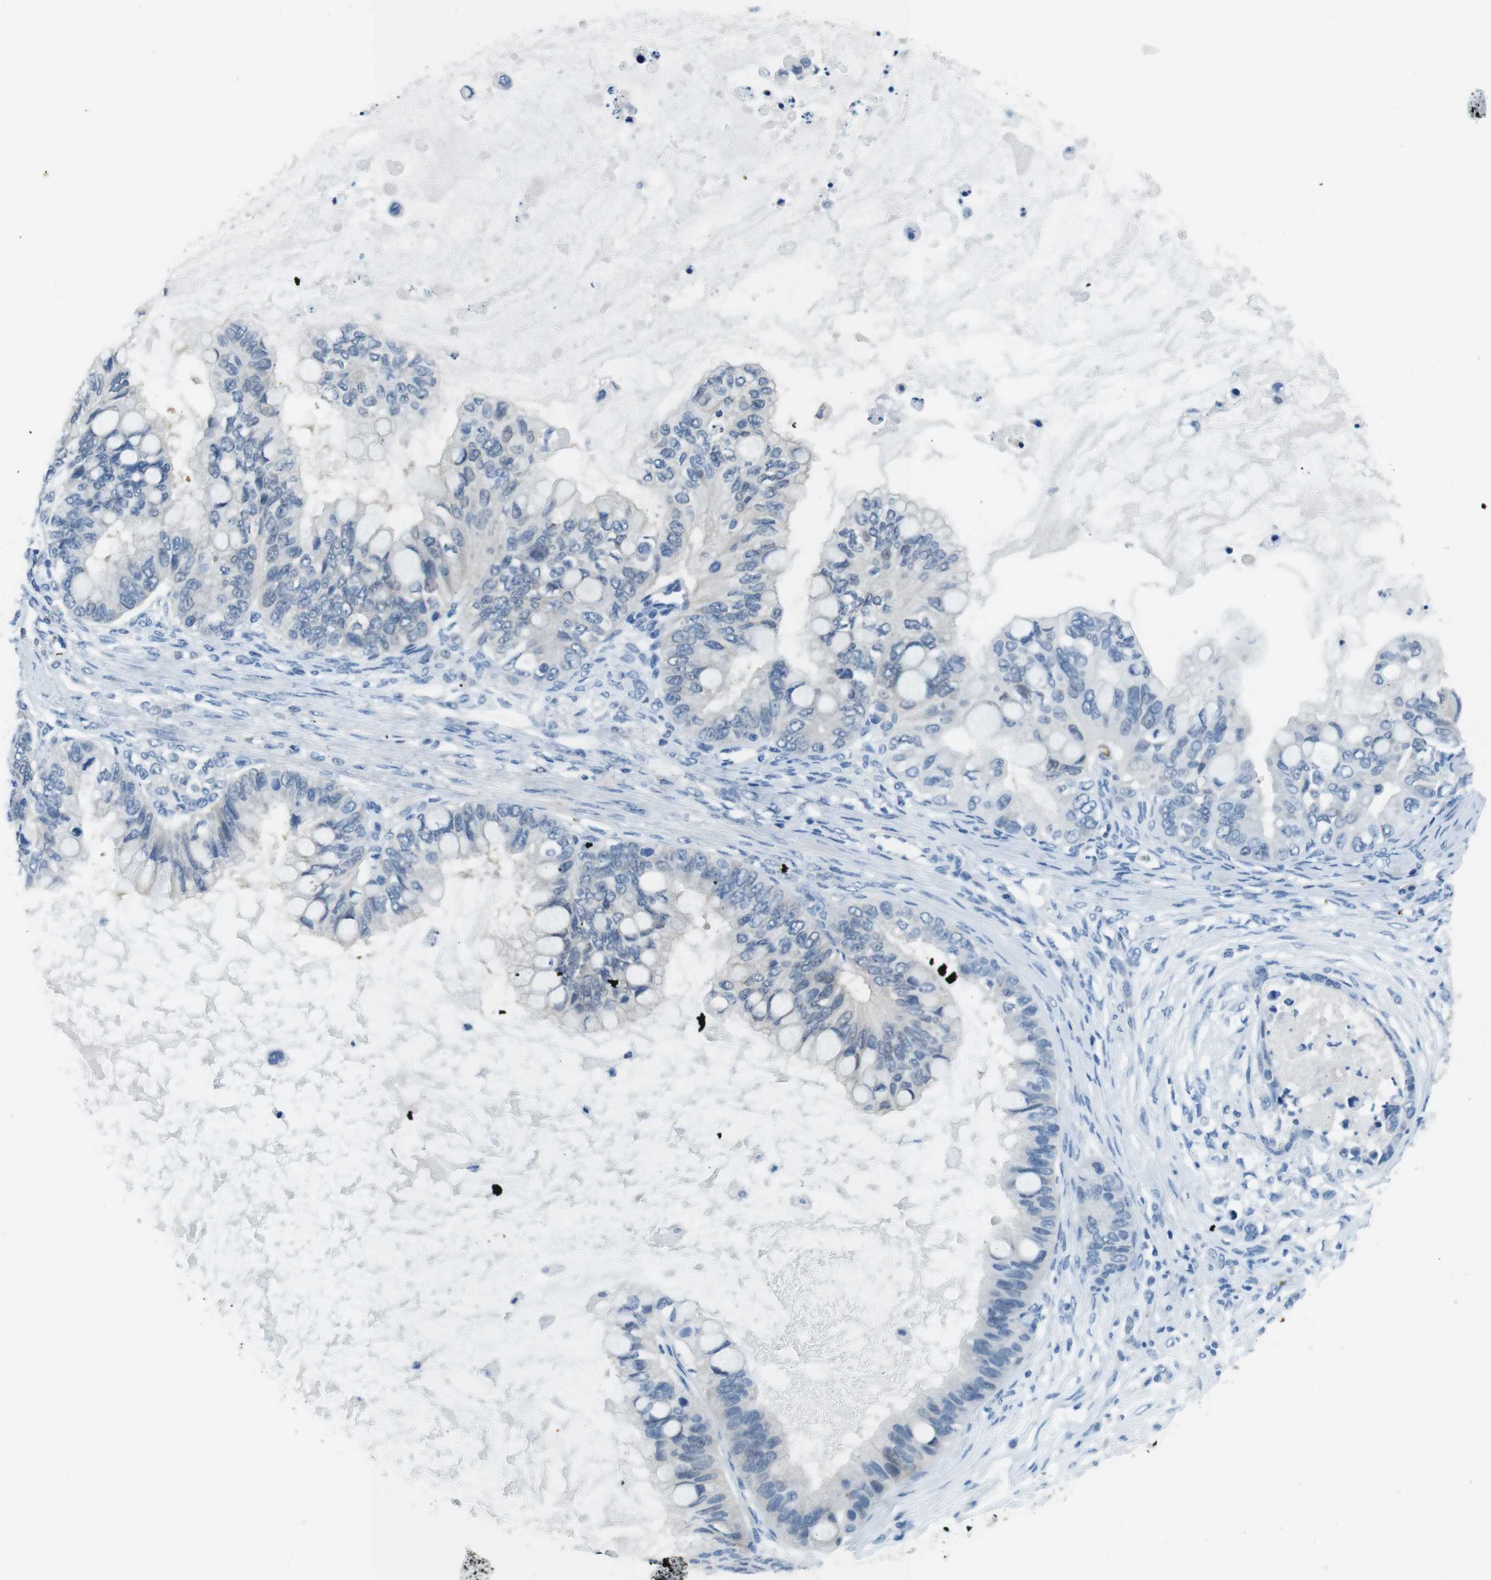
{"staining": {"intensity": "negative", "quantity": "none", "location": "none"}, "tissue": "ovarian cancer", "cell_type": "Tumor cells", "image_type": "cancer", "snomed": [{"axis": "morphology", "description": "Cystadenocarcinoma, mucinous, NOS"}, {"axis": "topography", "description": "Ovary"}], "caption": "Tumor cells show no significant staining in mucinous cystadenocarcinoma (ovarian).", "gene": "TFAP2C", "patient": {"sex": "female", "age": 80}}